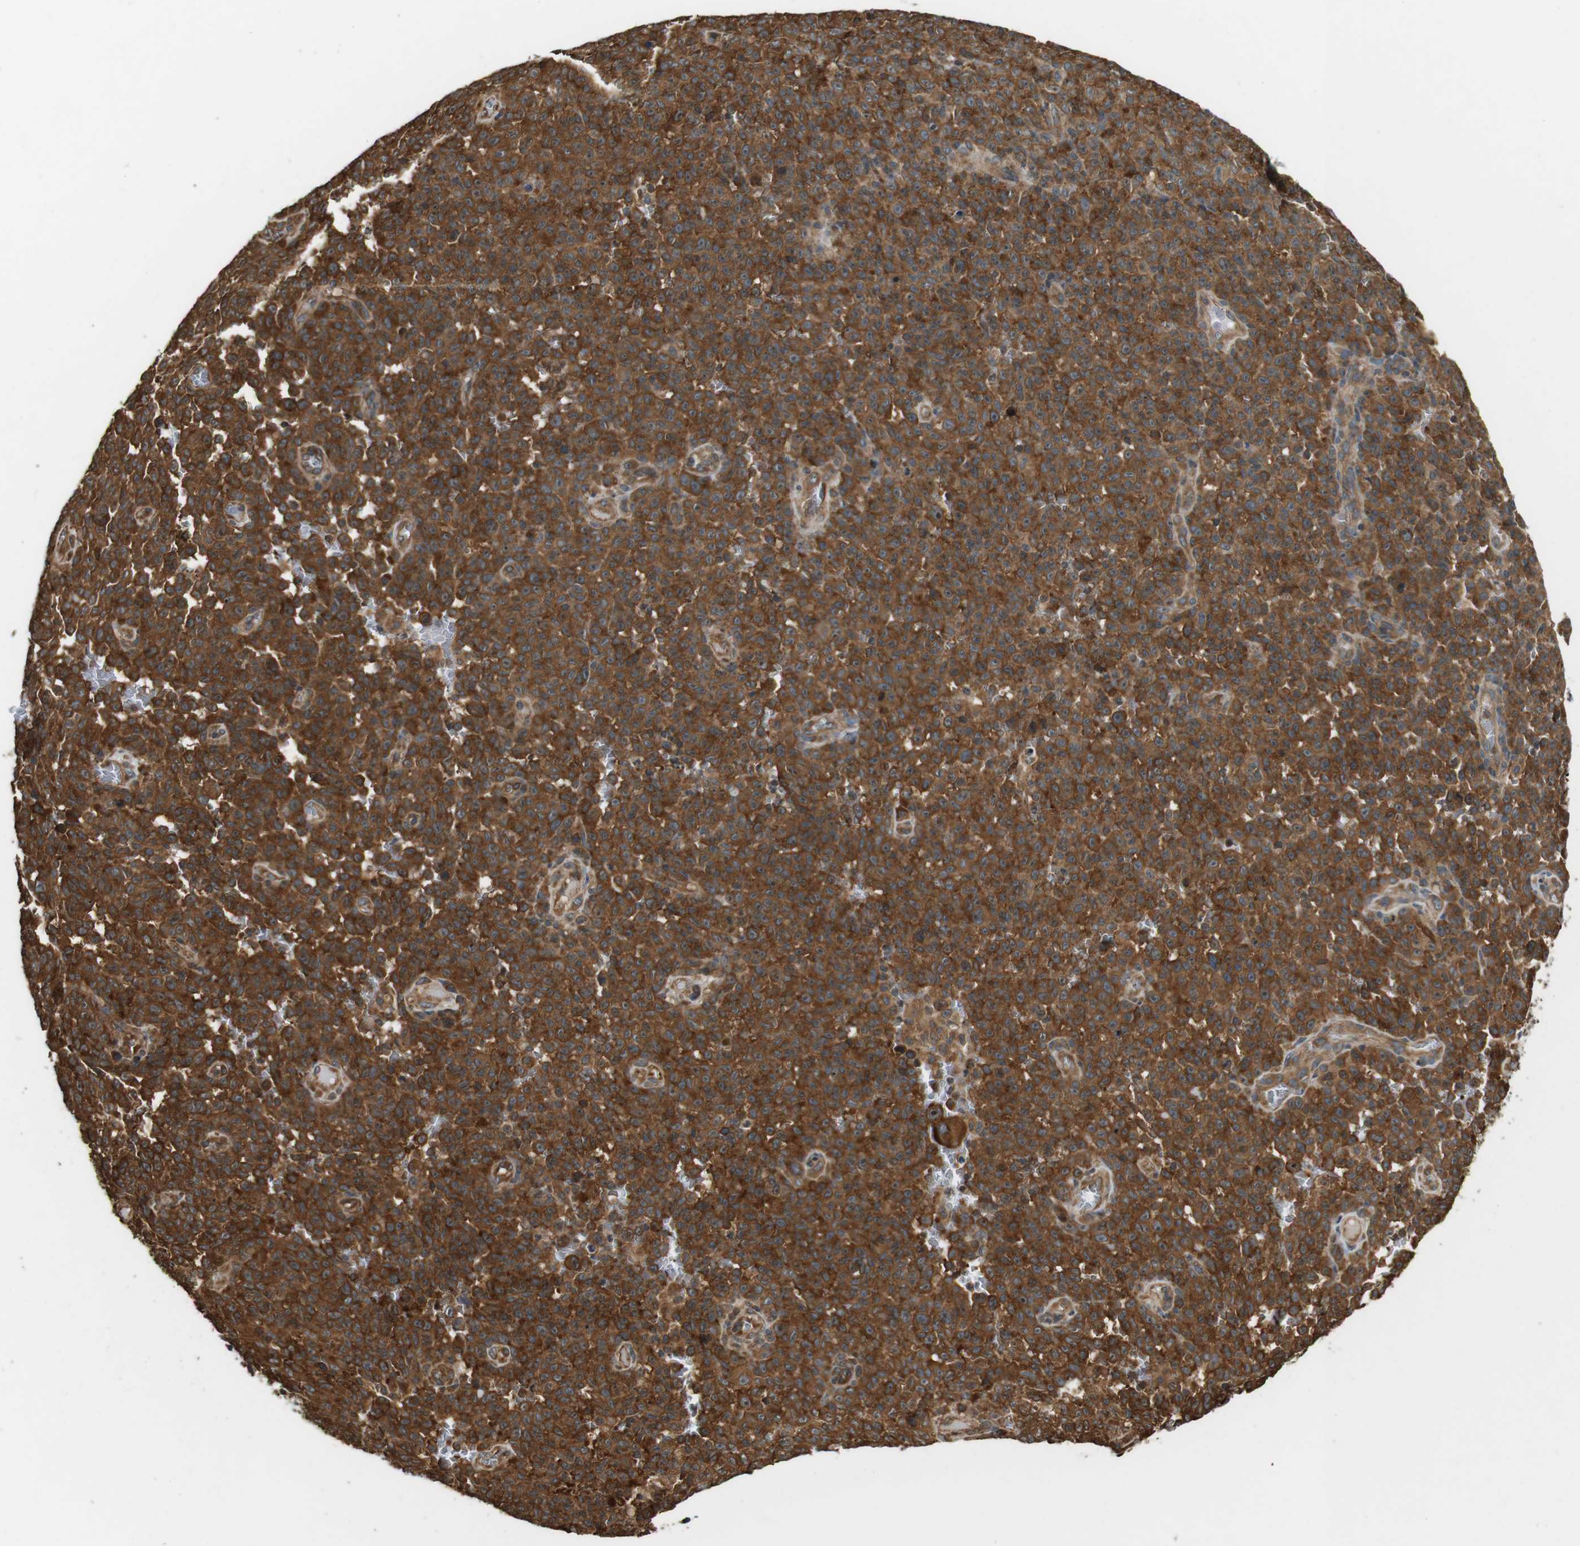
{"staining": {"intensity": "strong", "quantity": ">75%", "location": "cytoplasmic/membranous"}, "tissue": "melanoma", "cell_type": "Tumor cells", "image_type": "cancer", "snomed": [{"axis": "morphology", "description": "Malignant melanoma, NOS"}, {"axis": "topography", "description": "Skin"}], "caption": "Brown immunohistochemical staining in human melanoma shows strong cytoplasmic/membranous expression in about >75% of tumor cells.", "gene": "PA2G4", "patient": {"sex": "female", "age": 82}}